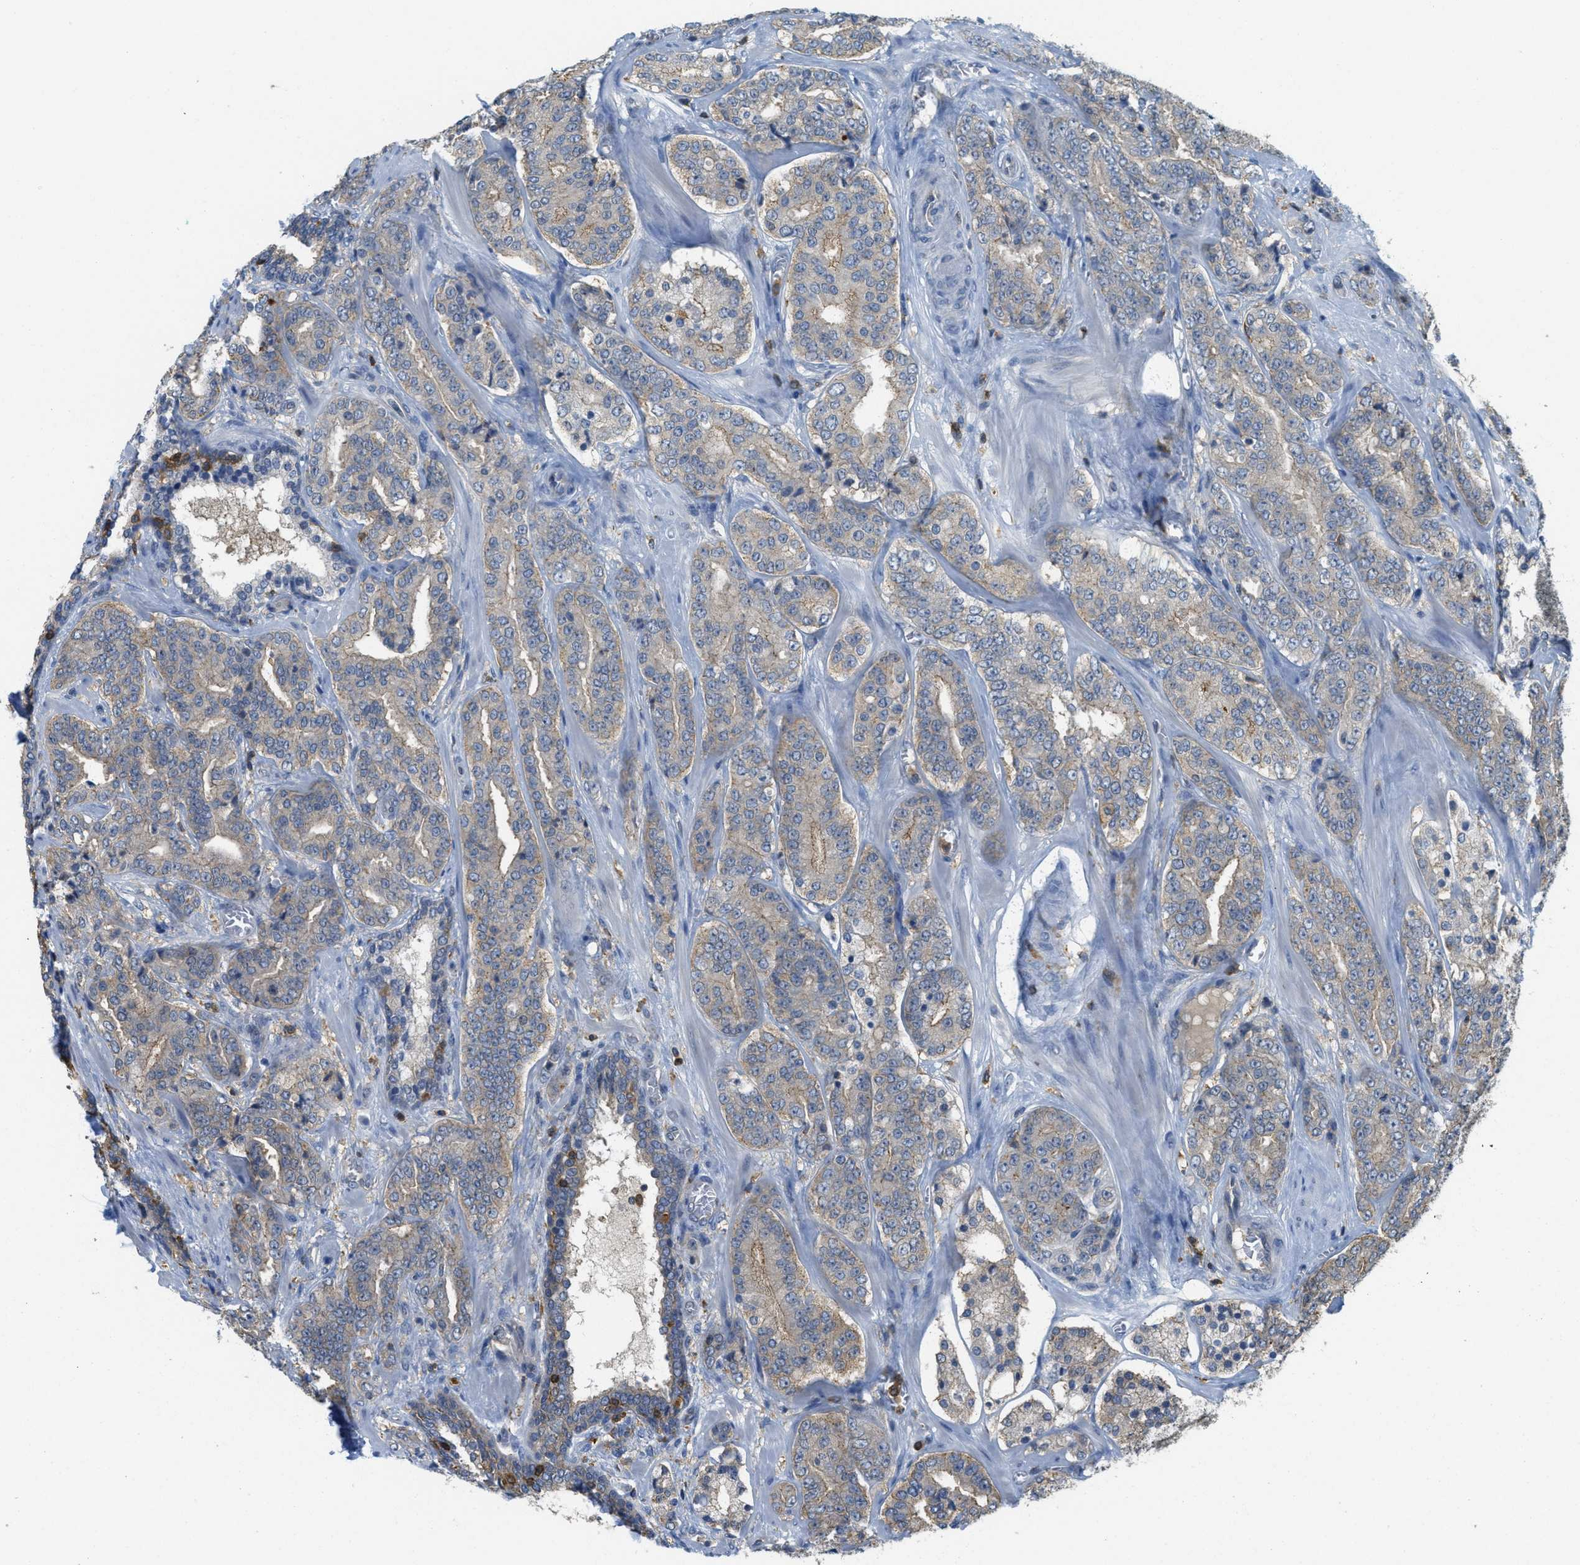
{"staining": {"intensity": "weak", "quantity": "<25%", "location": "cytoplasmic/membranous"}, "tissue": "prostate cancer", "cell_type": "Tumor cells", "image_type": "cancer", "snomed": [{"axis": "morphology", "description": "Adenocarcinoma, High grade"}, {"axis": "topography", "description": "Prostate"}], "caption": "A photomicrograph of prostate cancer stained for a protein displays no brown staining in tumor cells.", "gene": "GRIK2", "patient": {"sex": "male", "age": 60}}